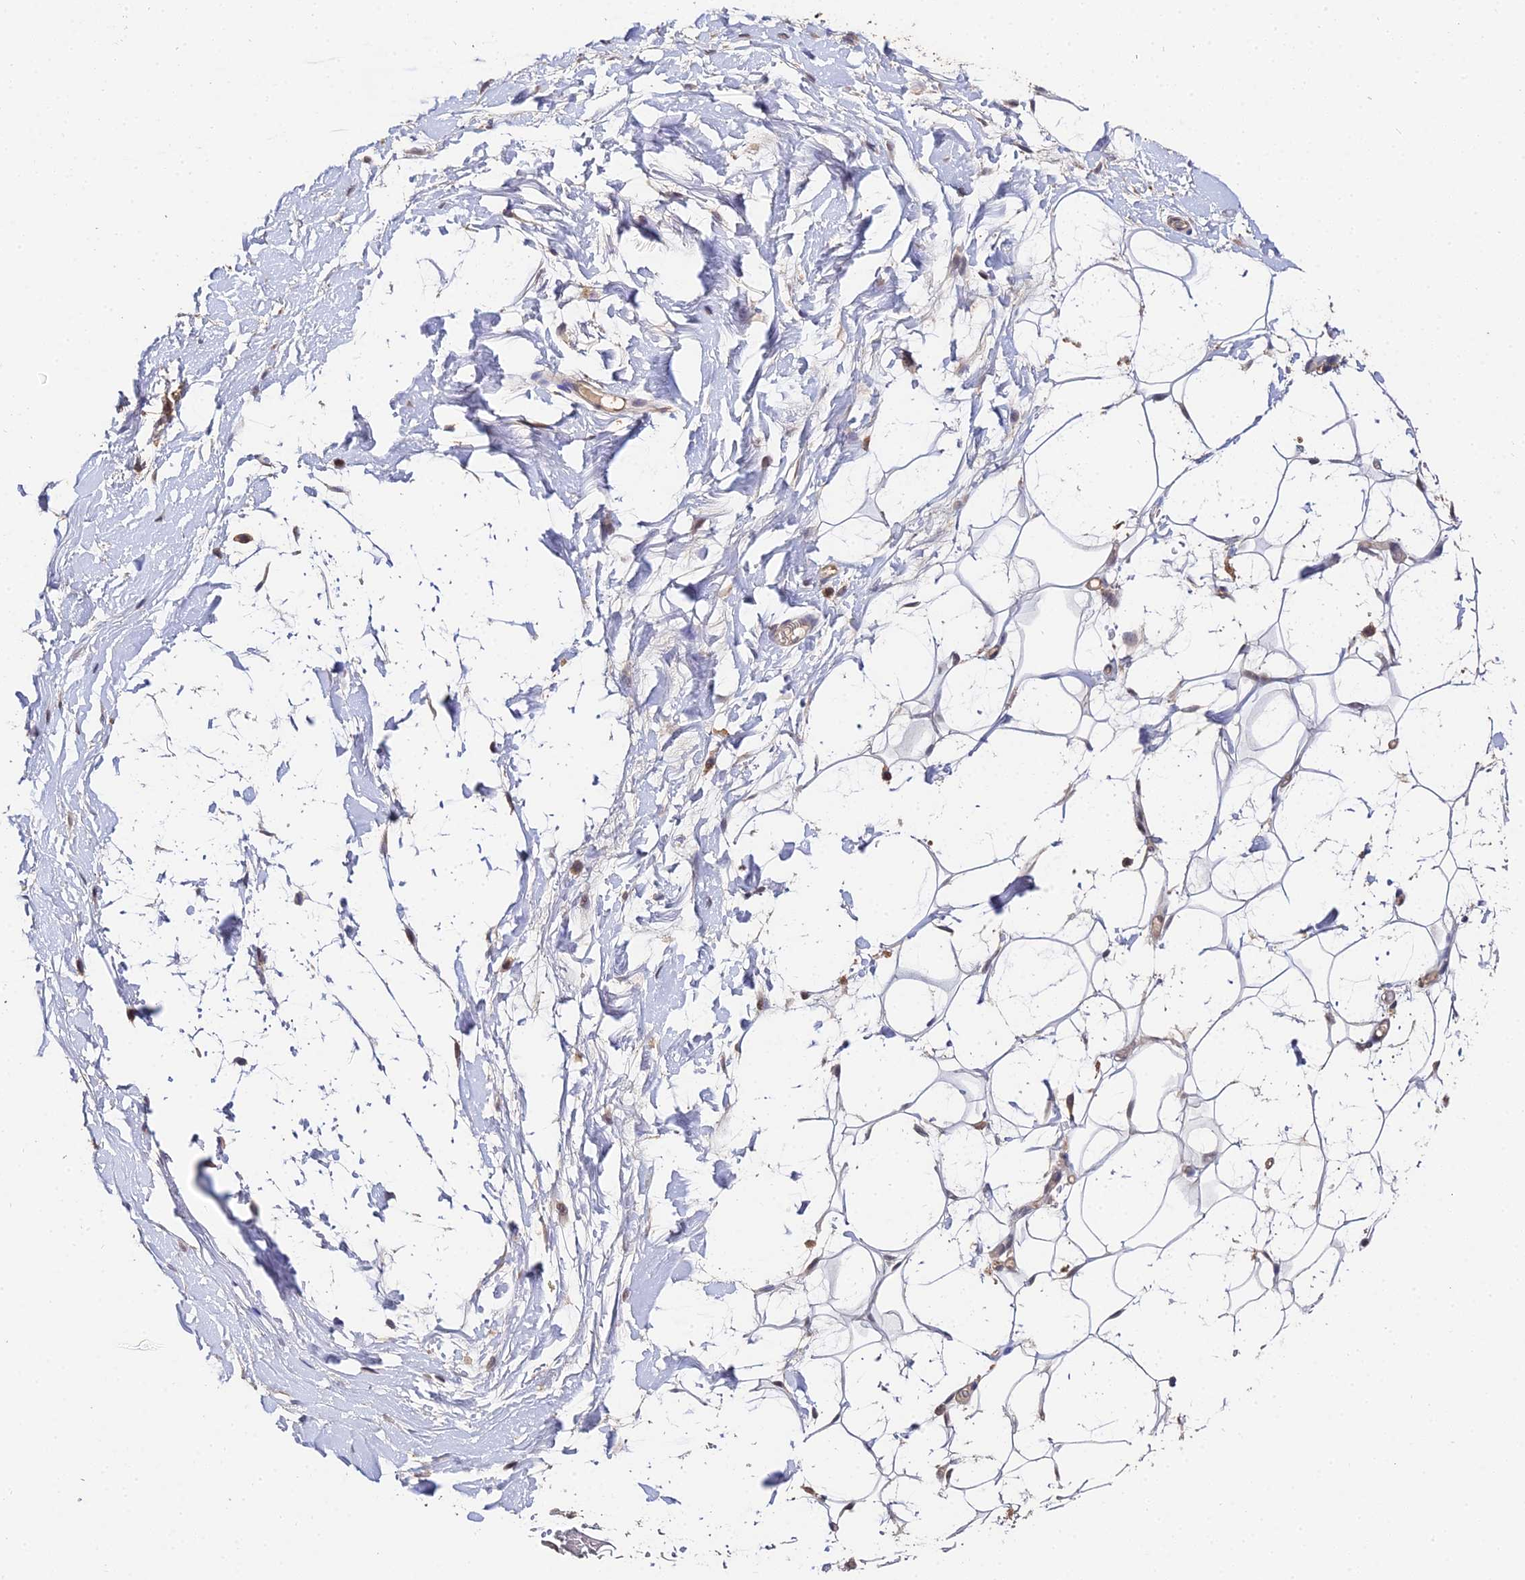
{"staining": {"intensity": "weak", "quantity": ">75%", "location": "cytoplasmic/membranous"}, "tissue": "adipose tissue", "cell_type": "Adipocytes", "image_type": "normal", "snomed": [{"axis": "morphology", "description": "Normal tissue, NOS"}, {"axis": "topography", "description": "Breast"}], "caption": "Protein staining displays weak cytoplasmic/membranous expression in approximately >75% of adipocytes in normal adipose tissue.", "gene": "LSM5", "patient": {"sex": "female", "age": 26}}